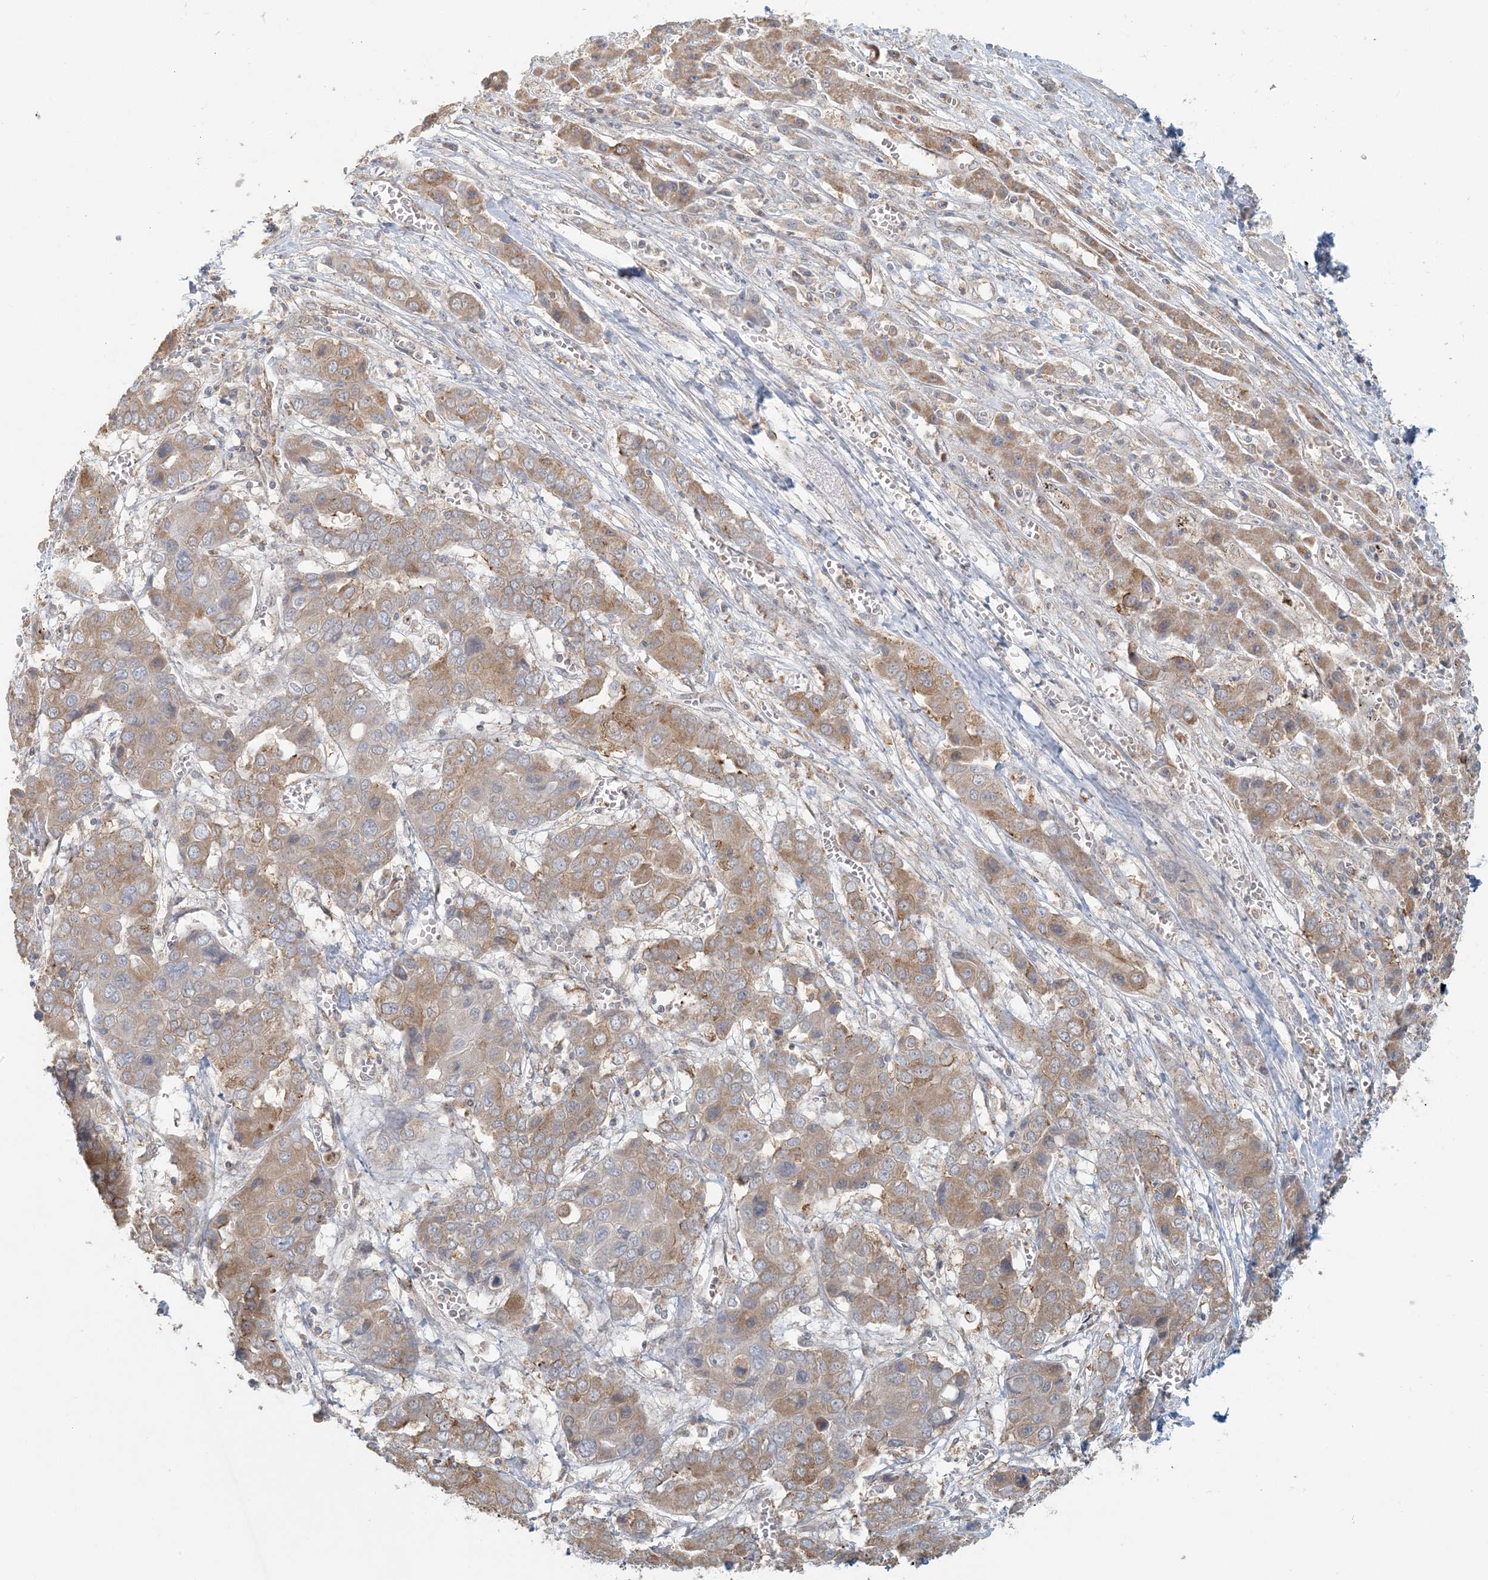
{"staining": {"intensity": "moderate", "quantity": "25%-75%", "location": "cytoplasmic/membranous"}, "tissue": "liver cancer", "cell_type": "Tumor cells", "image_type": "cancer", "snomed": [{"axis": "morphology", "description": "Cholangiocarcinoma"}, {"axis": "topography", "description": "Liver"}], "caption": "Immunohistochemistry (IHC) (DAB (3,3'-diaminobenzidine)) staining of human liver cancer (cholangiocarcinoma) displays moderate cytoplasmic/membranous protein positivity in about 25%-75% of tumor cells.", "gene": "HACL1", "patient": {"sex": "male", "age": 67}}